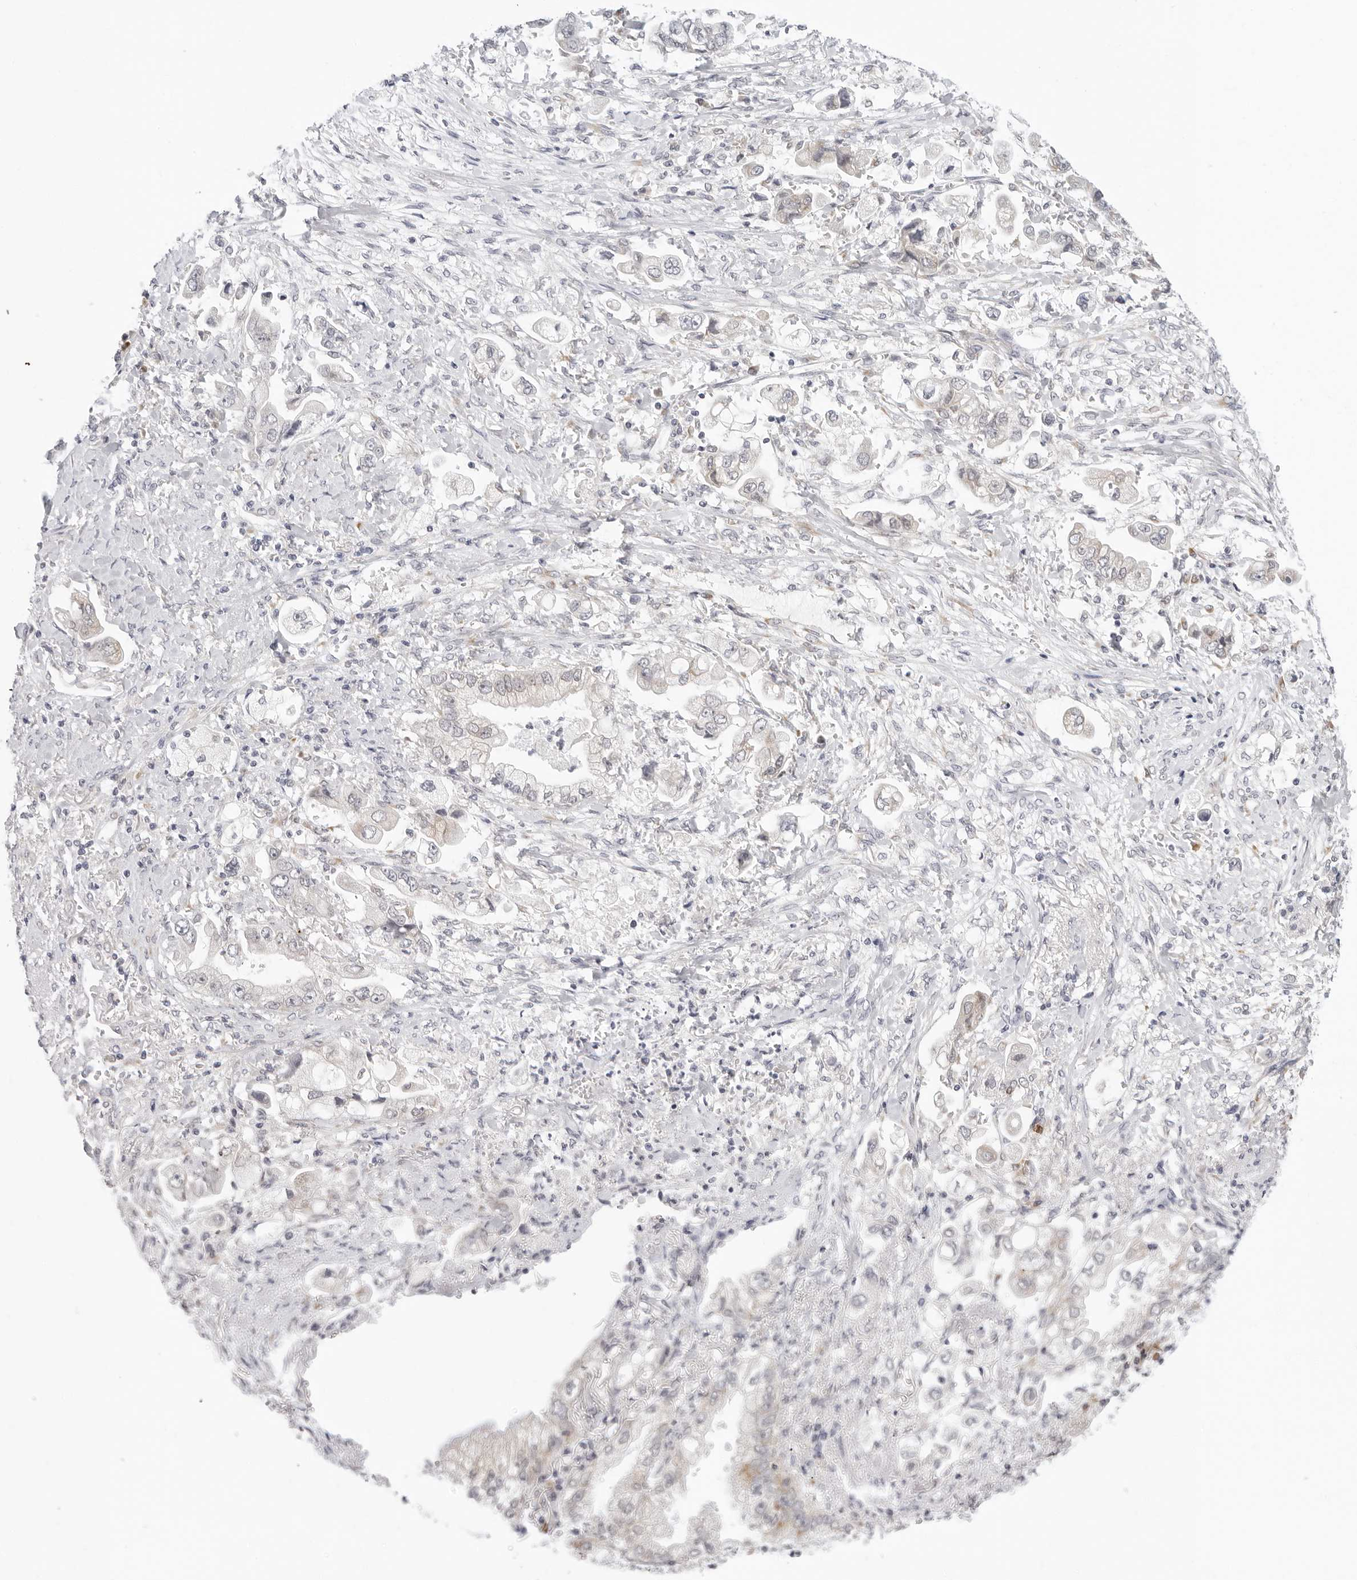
{"staining": {"intensity": "negative", "quantity": "none", "location": "none"}, "tissue": "stomach cancer", "cell_type": "Tumor cells", "image_type": "cancer", "snomed": [{"axis": "morphology", "description": "Adenocarcinoma, NOS"}, {"axis": "topography", "description": "Stomach"}], "caption": "Immunohistochemical staining of stomach cancer reveals no significant expression in tumor cells.", "gene": "EDN2", "patient": {"sex": "male", "age": 62}}